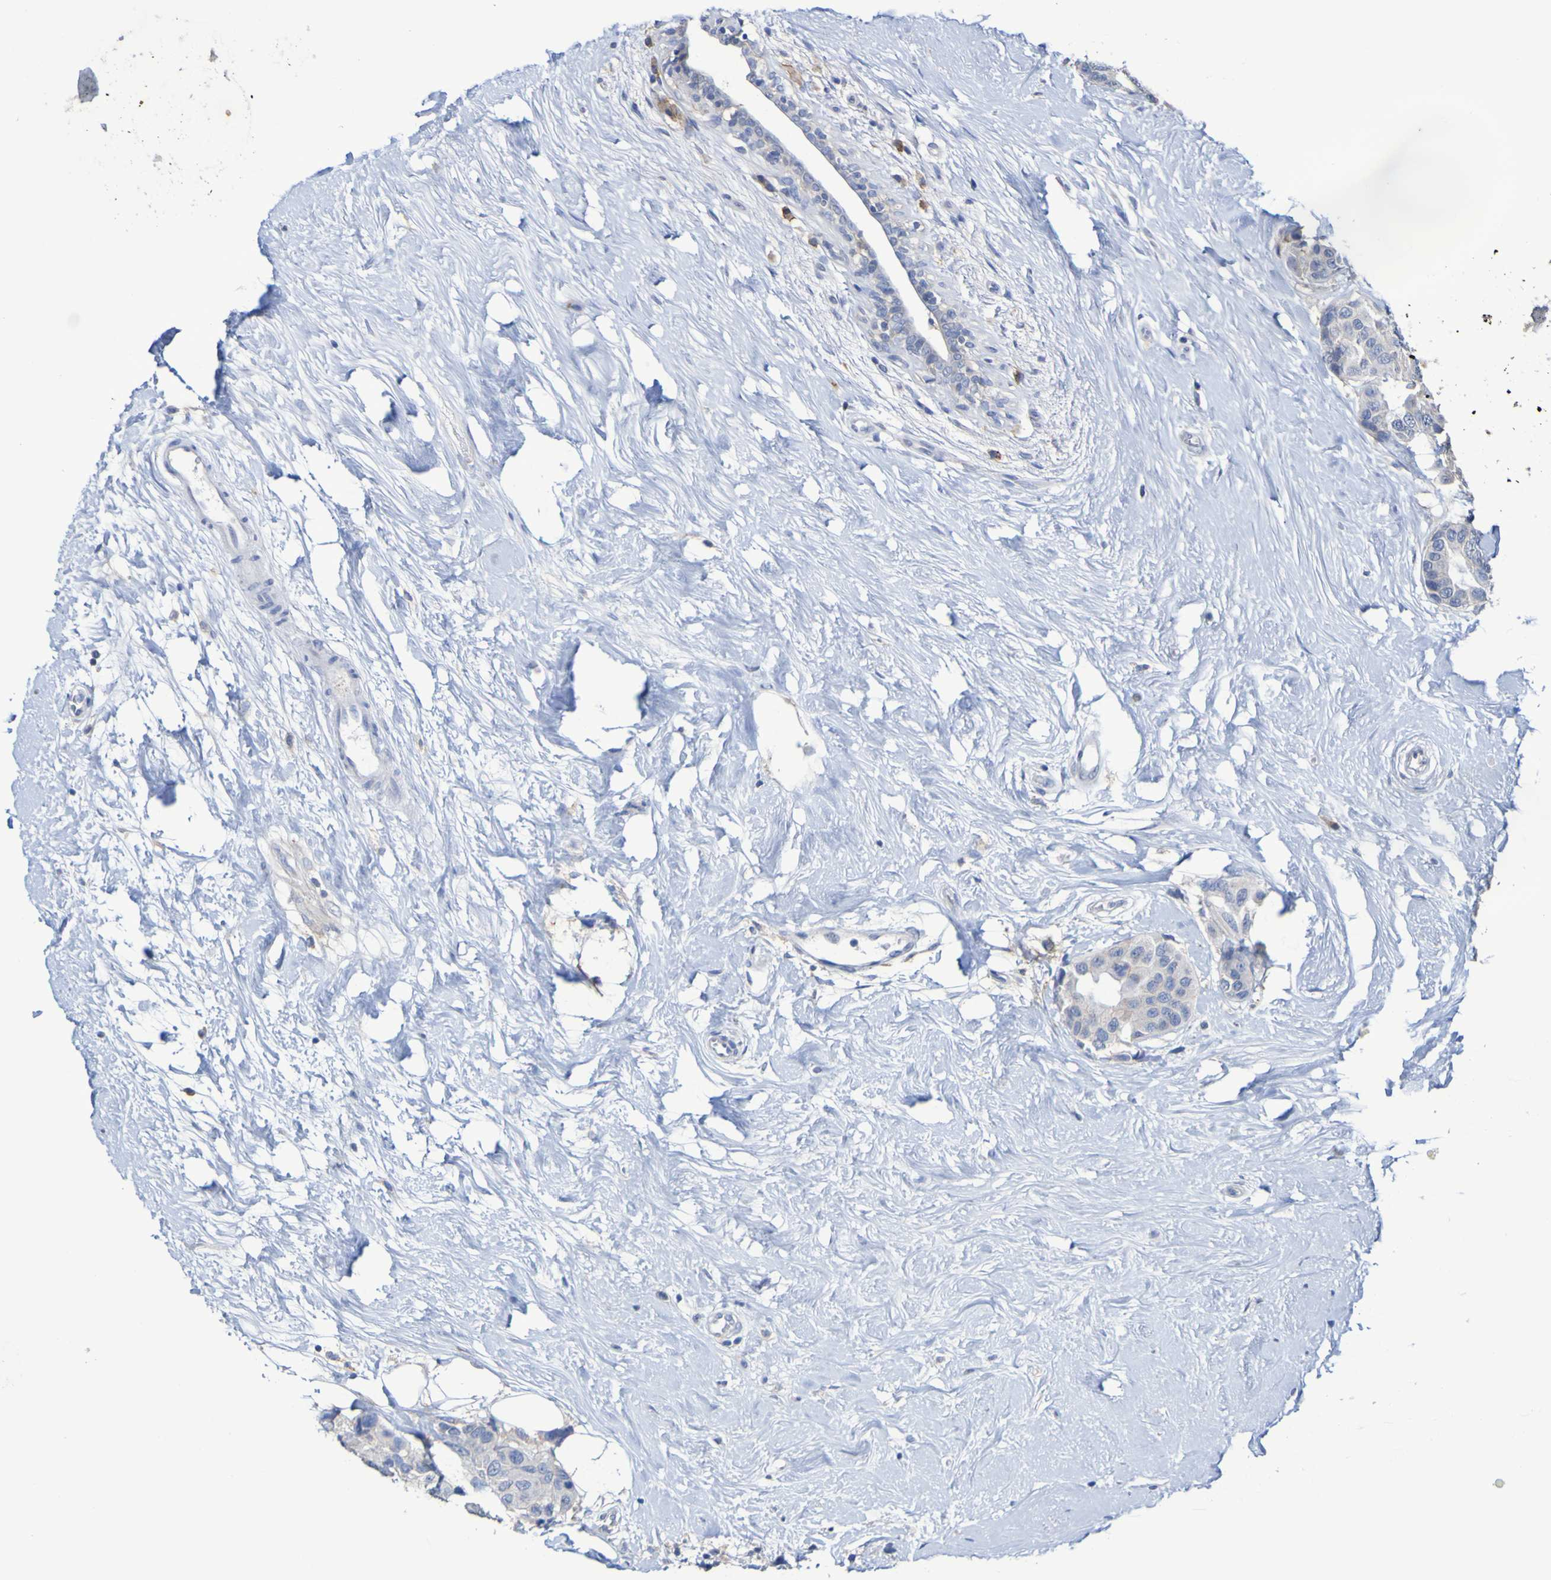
{"staining": {"intensity": "negative", "quantity": "none", "location": "none"}, "tissue": "breast cancer", "cell_type": "Tumor cells", "image_type": "cancer", "snomed": [{"axis": "morphology", "description": "Normal tissue, NOS"}, {"axis": "morphology", "description": "Duct carcinoma"}, {"axis": "topography", "description": "Breast"}], "caption": "This is an immunohistochemistry photomicrograph of human breast infiltrating ductal carcinoma. There is no positivity in tumor cells.", "gene": "SLC3A2", "patient": {"sex": "female", "age": 39}}